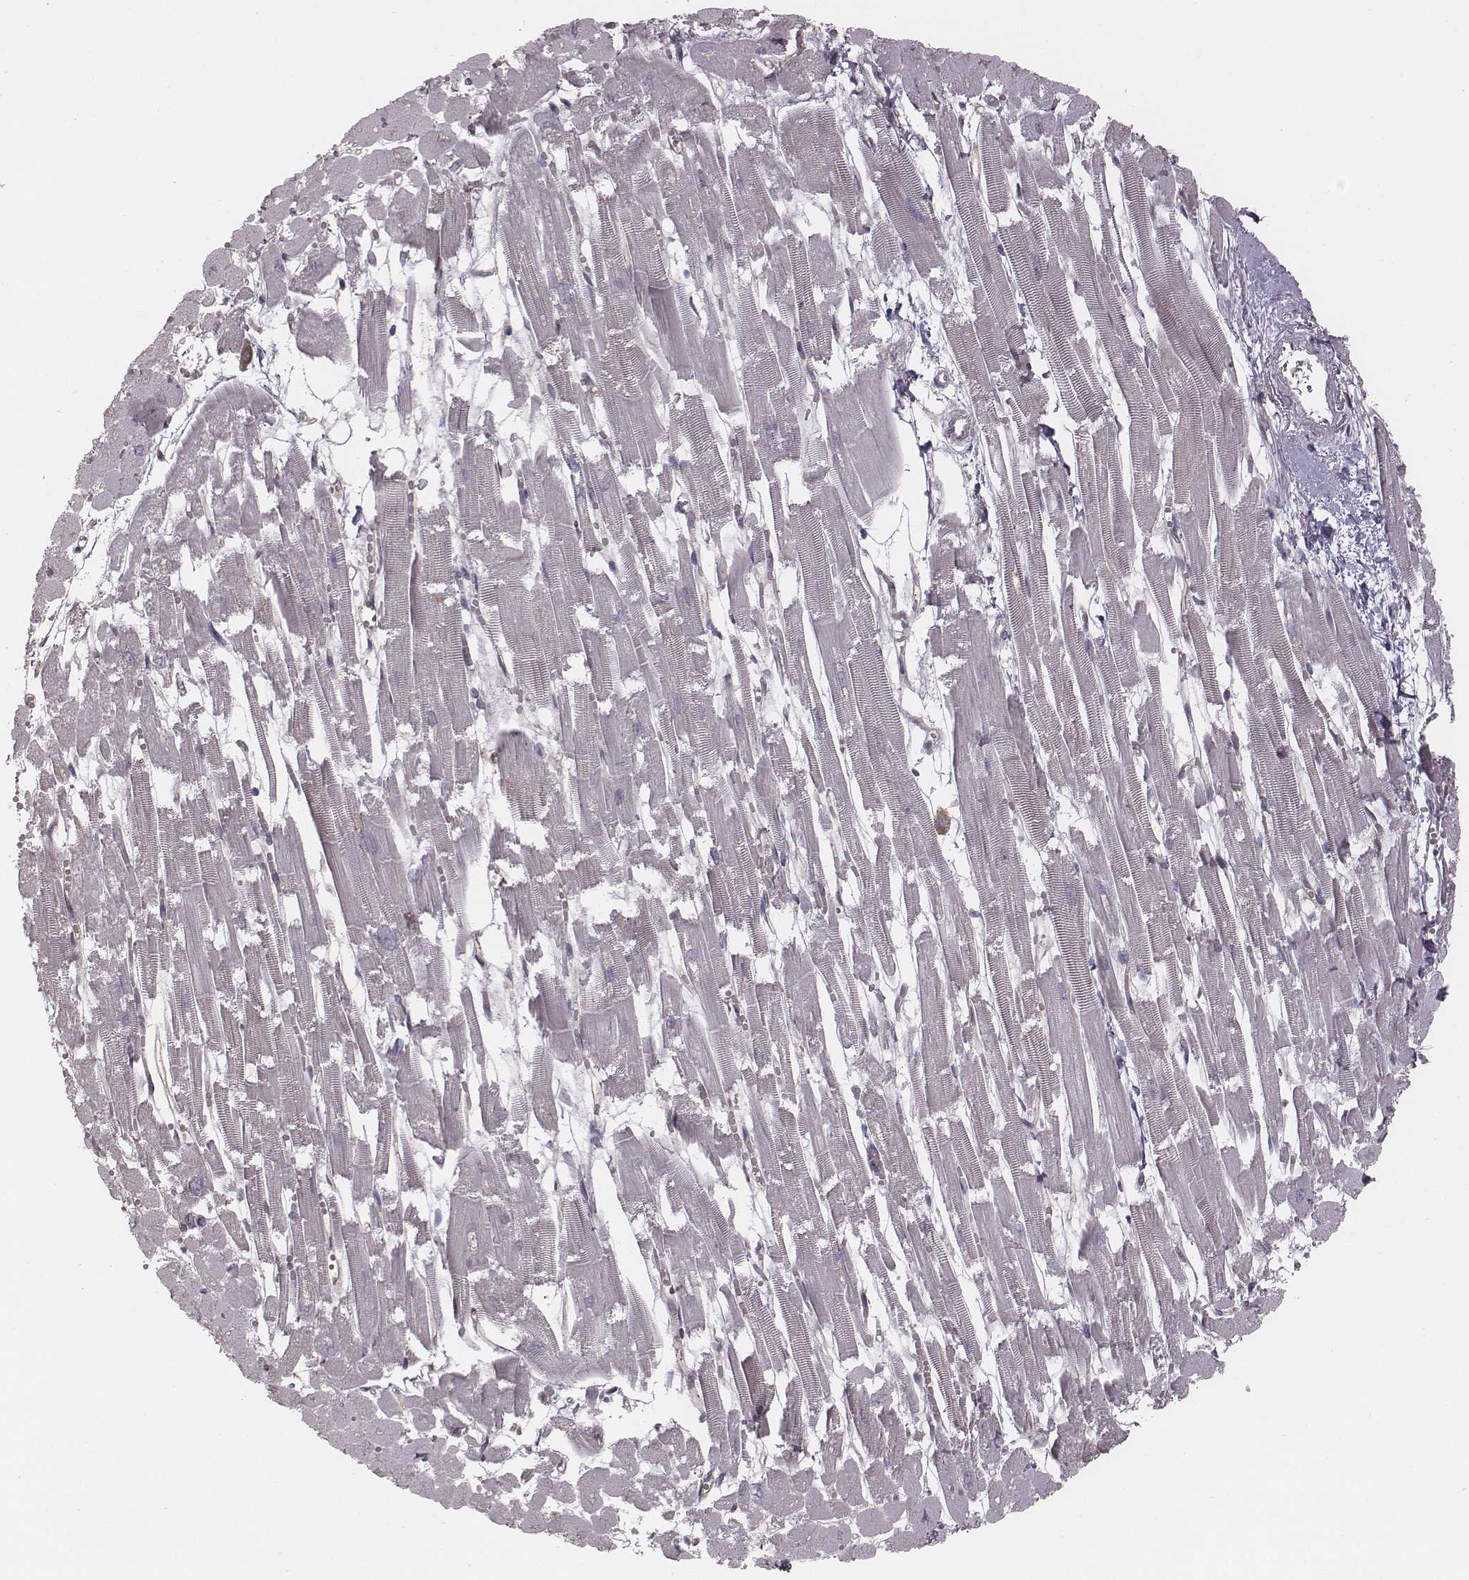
{"staining": {"intensity": "negative", "quantity": "none", "location": "none"}, "tissue": "heart muscle", "cell_type": "Cardiomyocytes", "image_type": "normal", "snomed": [{"axis": "morphology", "description": "Normal tissue, NOS"}, {"axis": "topography", "description": "Heart"}], "caption": "Immunohistochemistry micrograph of benign human heart muscle stained for a protein (brown), which shows no positivity in cardiomyocytes.", "gene": "RPGRIP1", "patient": {"sex": "female", "age": 52}}